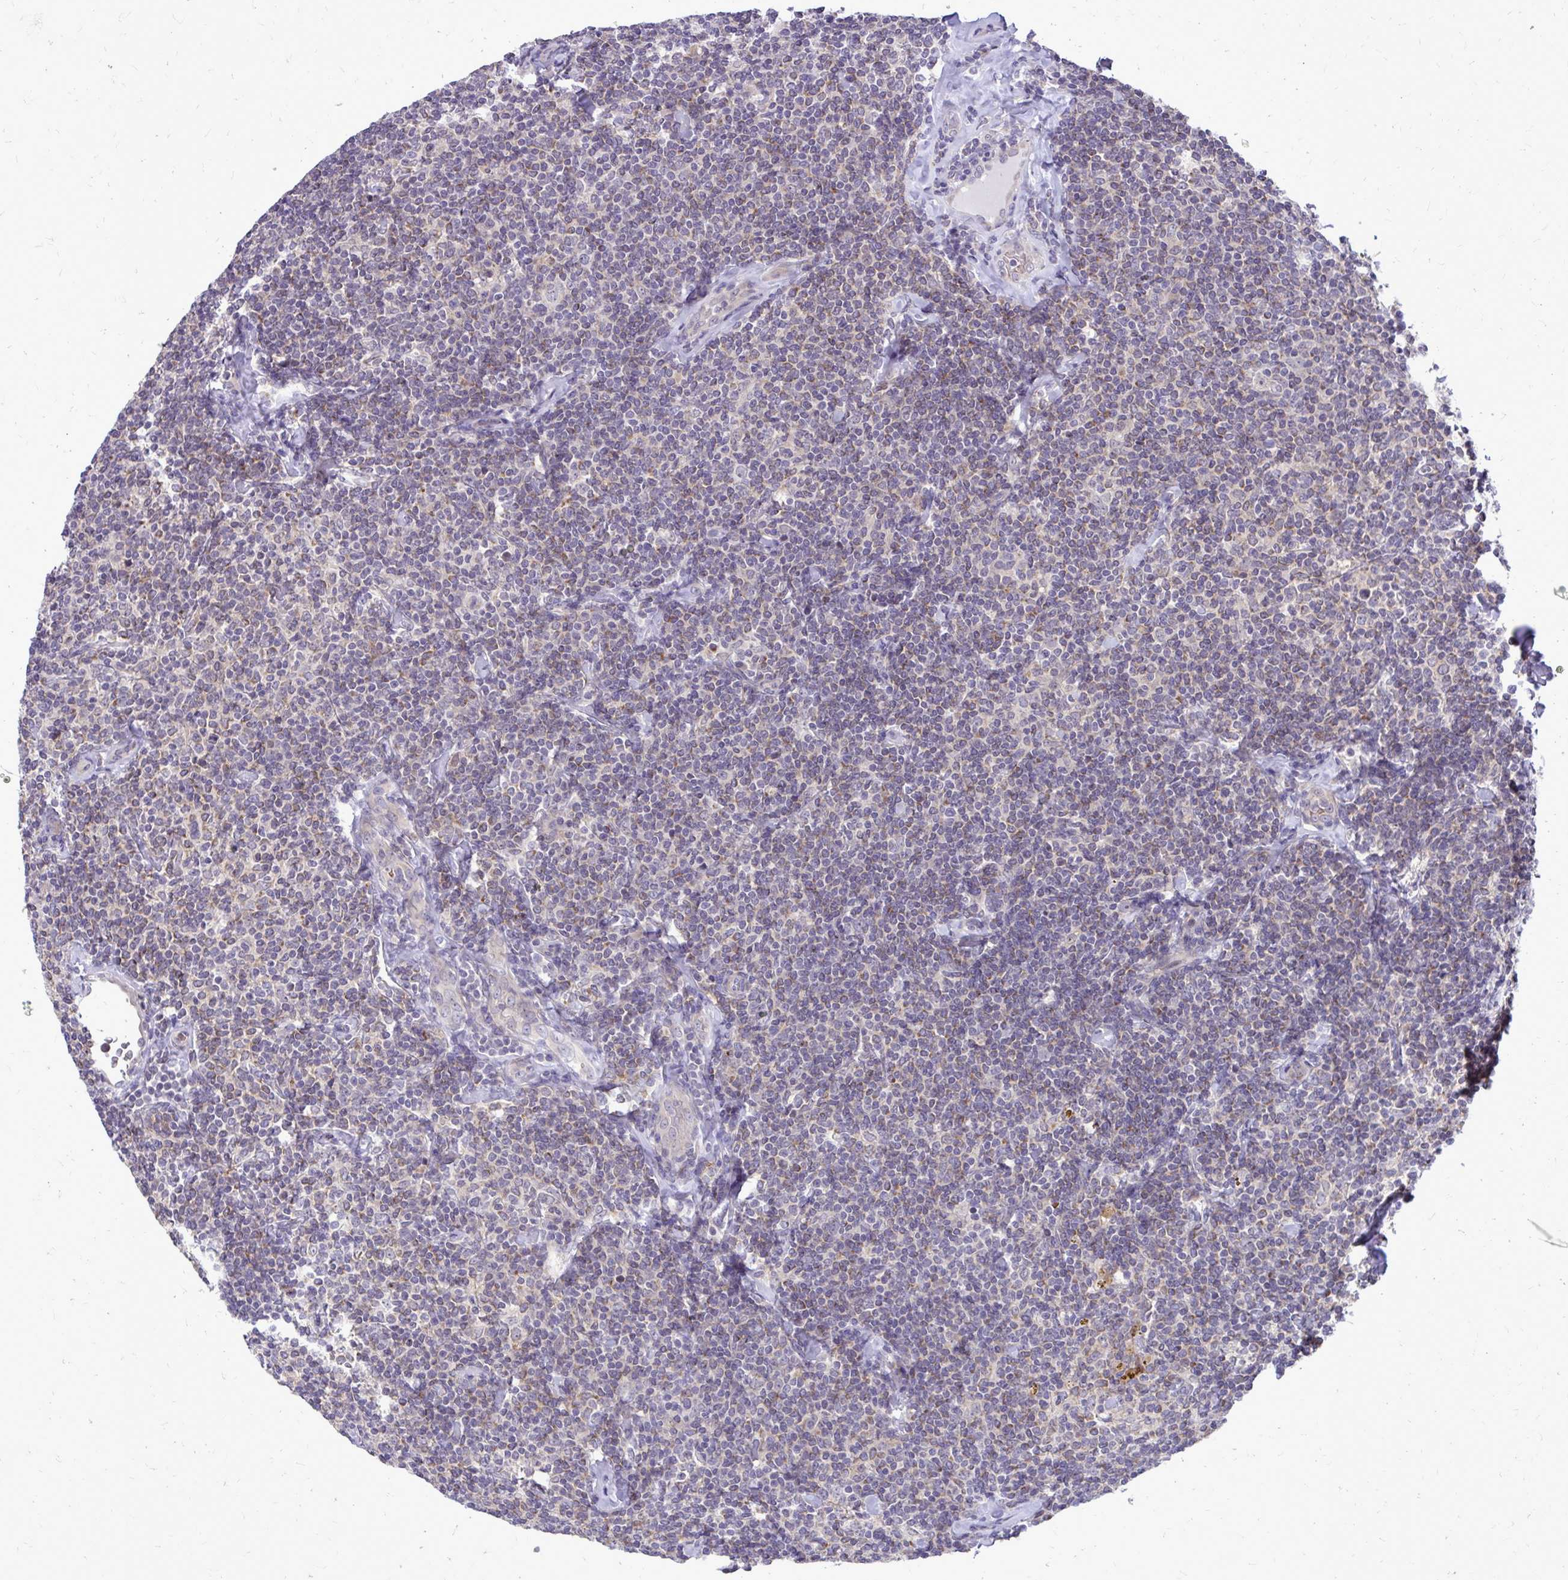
{"staining": {"intensity": "weak", "quantity": "<25%", "location": "cytoplasmic/membranous"}, "tissue": "lymphoma", "cell_type": "Tumor cells", "image_type": "cancer", "snomed": [{"axis": "morphology", "description": "Malignant lymphoma, non-Hodgkin's type, Low grade"}, {"axis": "topography", "description": "Lymph node"}], "caption": "Immunohistochemistry image of lymphoma stained for a protein (brown), which exhibits no positivity in tumor cells.", "gene": "DPY19L1", "patient": {"sex": "female", "age": 56}}